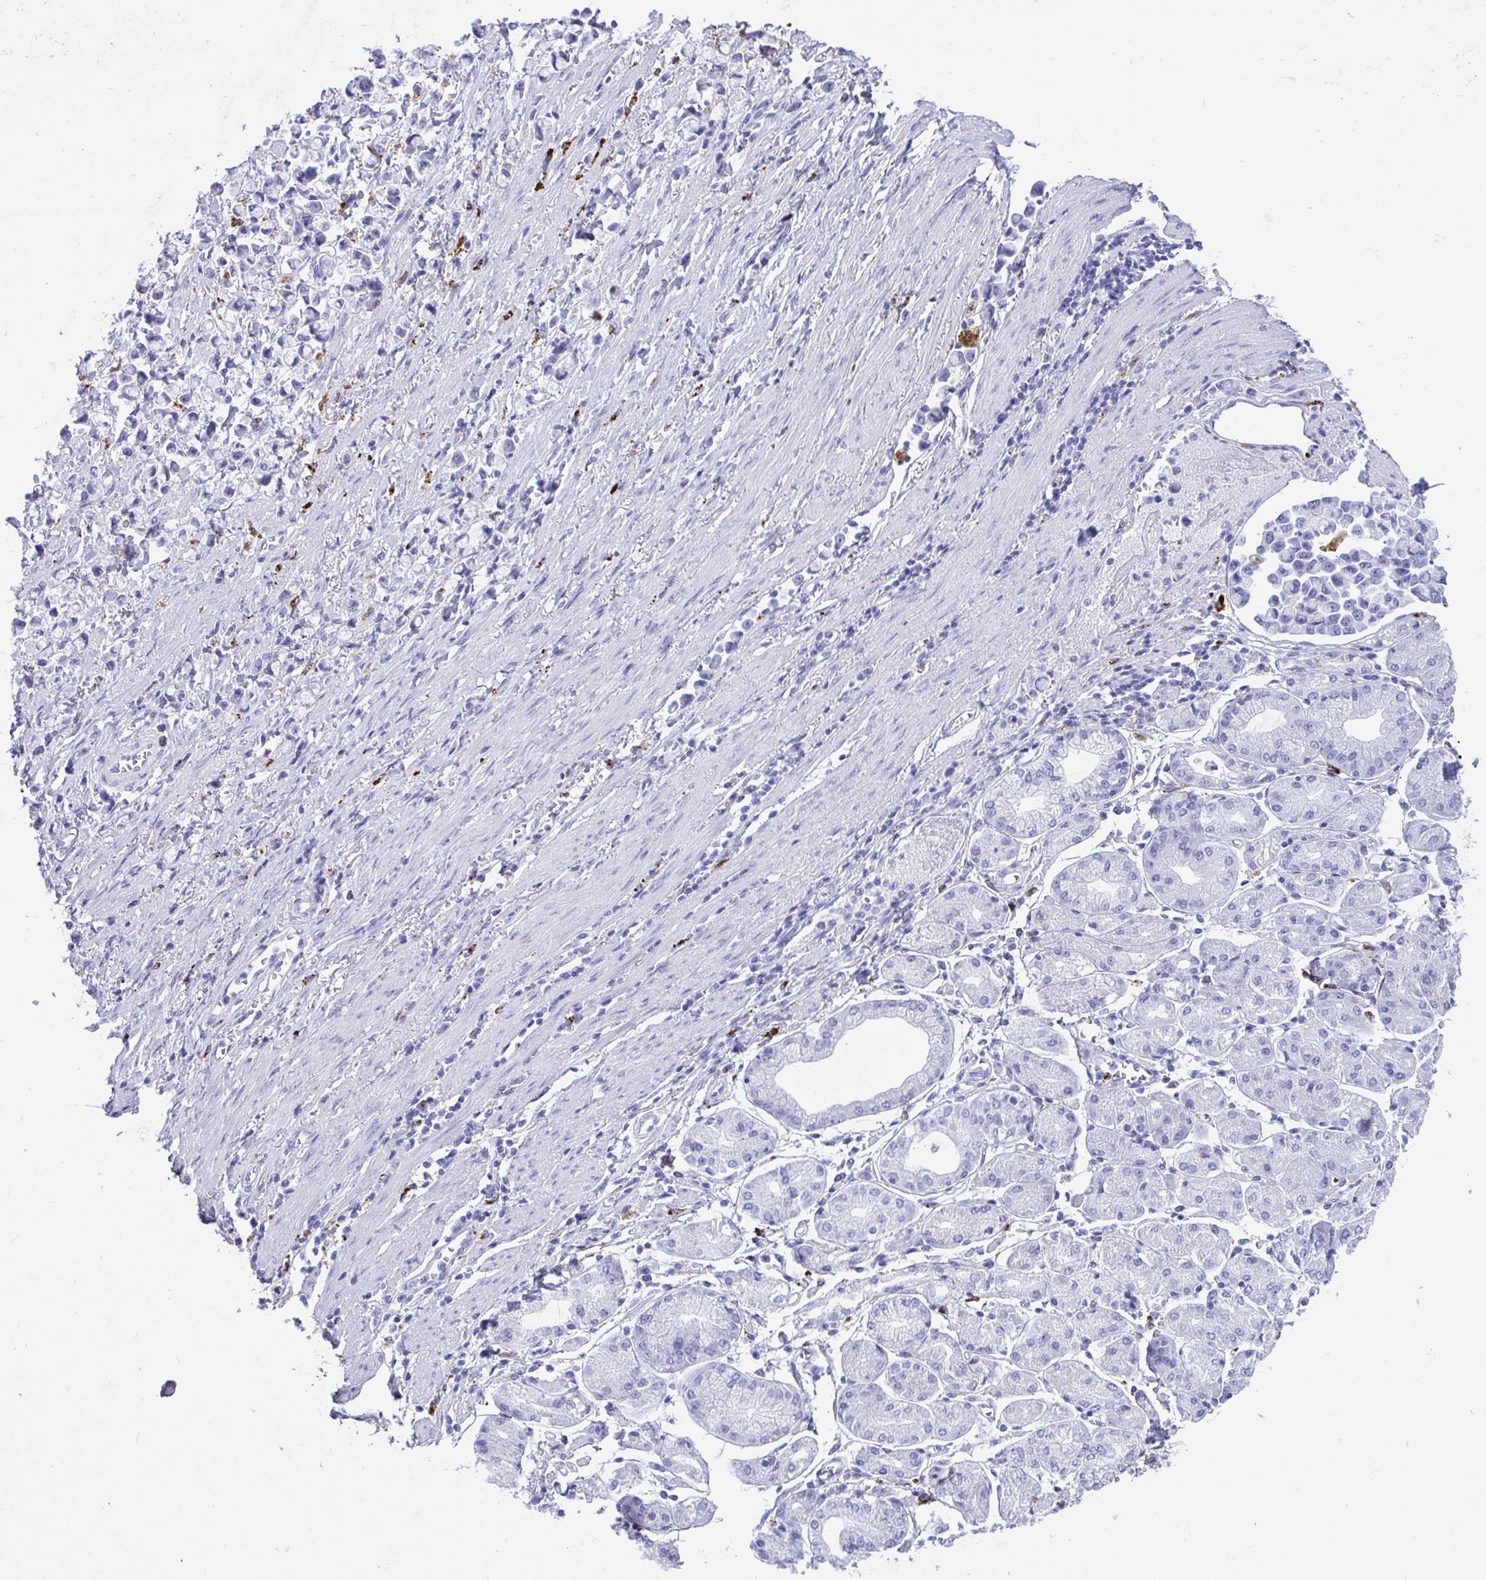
{"staining": {"intensity": "negative", "quantity": "none", "location": "none"}, "tissue": "stomach cancer", "cell_type": "Tumor cells", "image_type": "cancer", "snomed": [{"axis": "morphology", "description": "Adenocarcinoma, NOS"}, {"axis": "topography", "description": "Stomach"}], "caption": "Stomach adenocarcinoma was stained to show a protein in brown. There is no significant positivity in tumor cells. Nuclei are stained in blue.", "gene": "CPVL", "patient": {"sex": "female", "age": 81}}